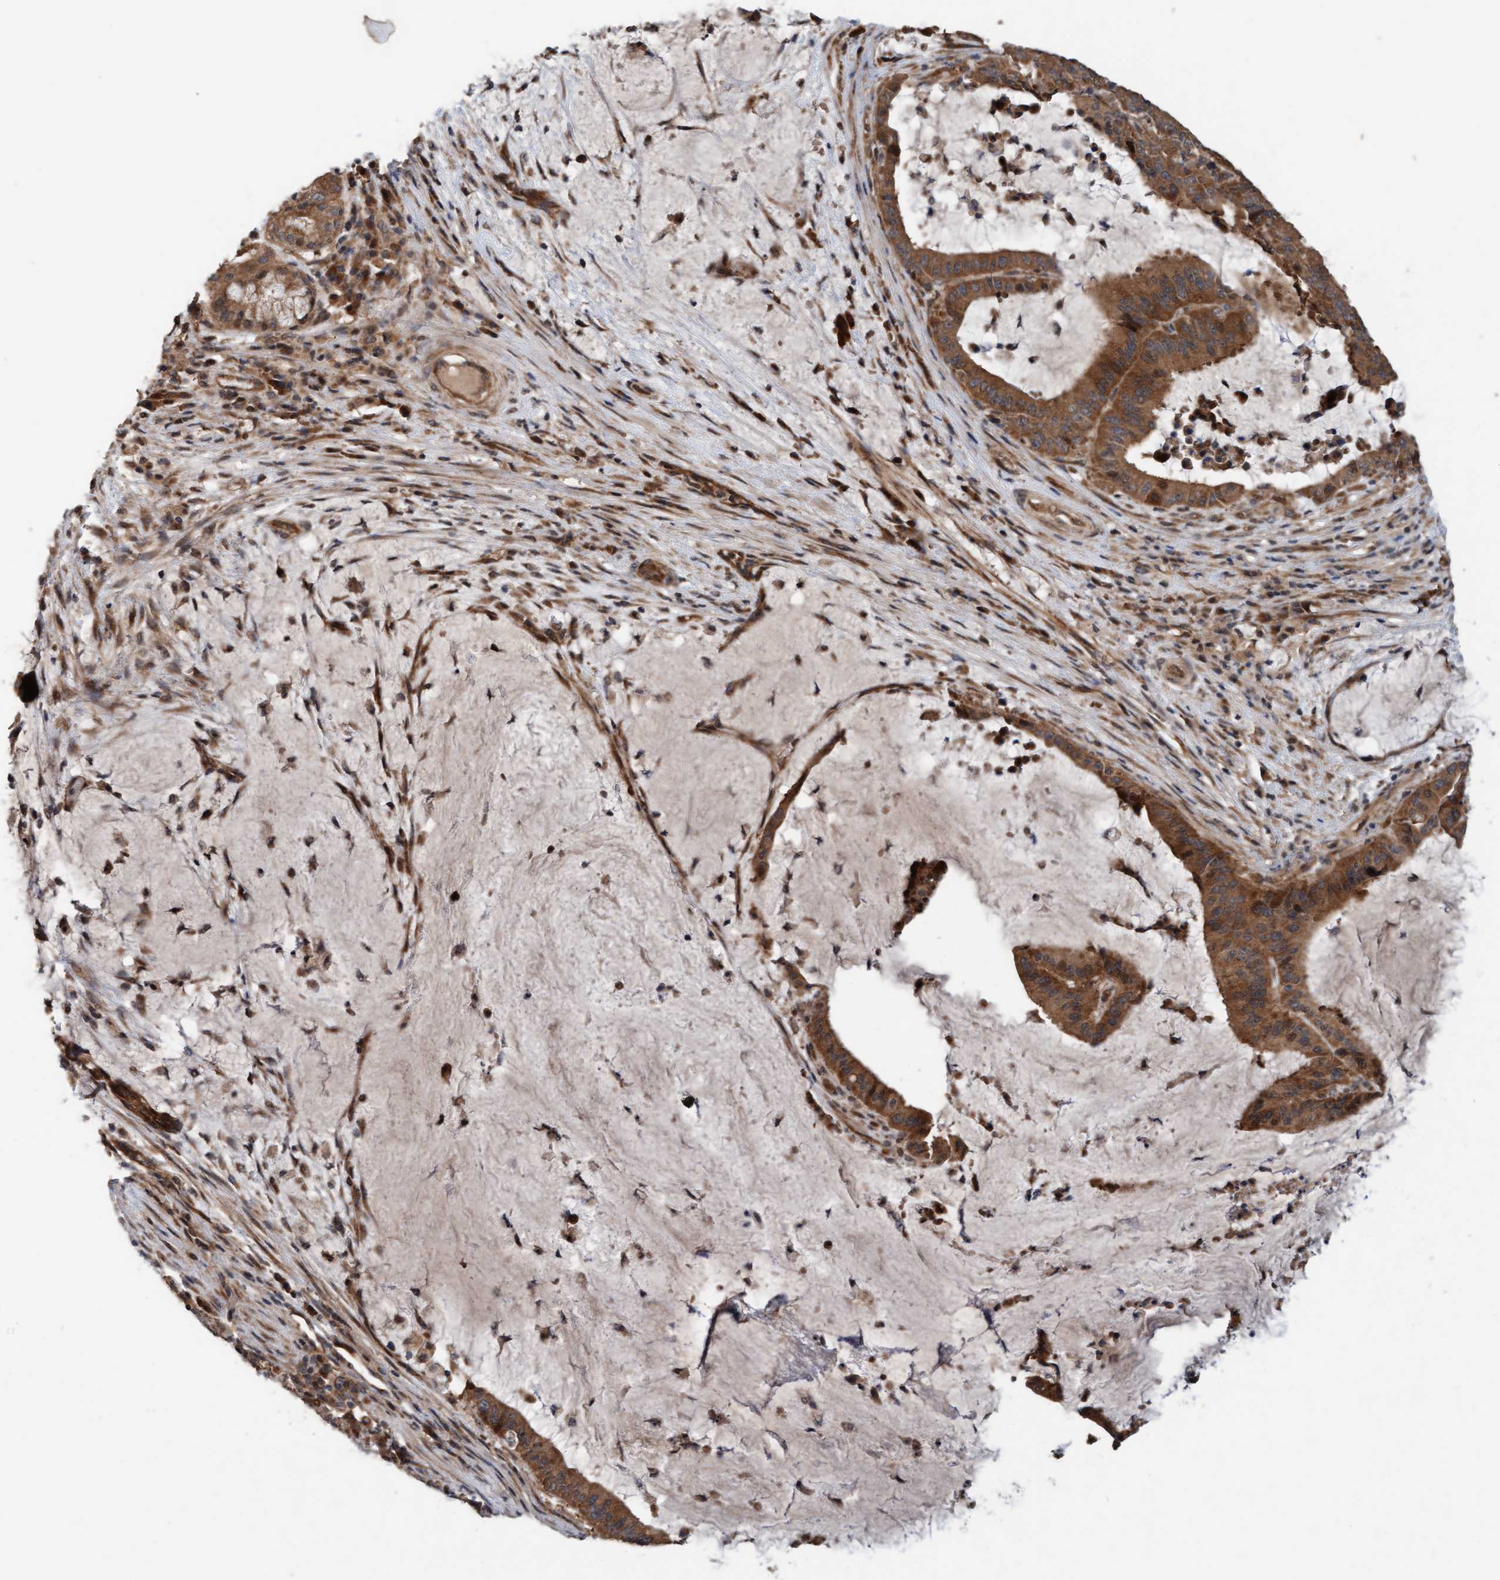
{"staining": {"intensity": "moderate", "quantity": ">75%", "location": "cytoplasmic/membranous"}, "tissue": "liver cancer", "cell_type": "Tumor cells", "image_type": "cancer", "snomed": [{"axis": "morphology", "description": "Normal tissue, NOS"}, {"axis": "morphology", "description": "Cholangiocarcinoma"}, {"axis": "topography", "description": "Liver"}, {"axis": "topography", "description": "Peripheral nerve tissue"}], "caption": "Liver cancer stained with IHC demonstrates moderate cytoplasmic/membranous positivity in approximately >75% of tumor cells.", "gene": "MLXIP", "patient": {"sex": "female", "age": 73}}